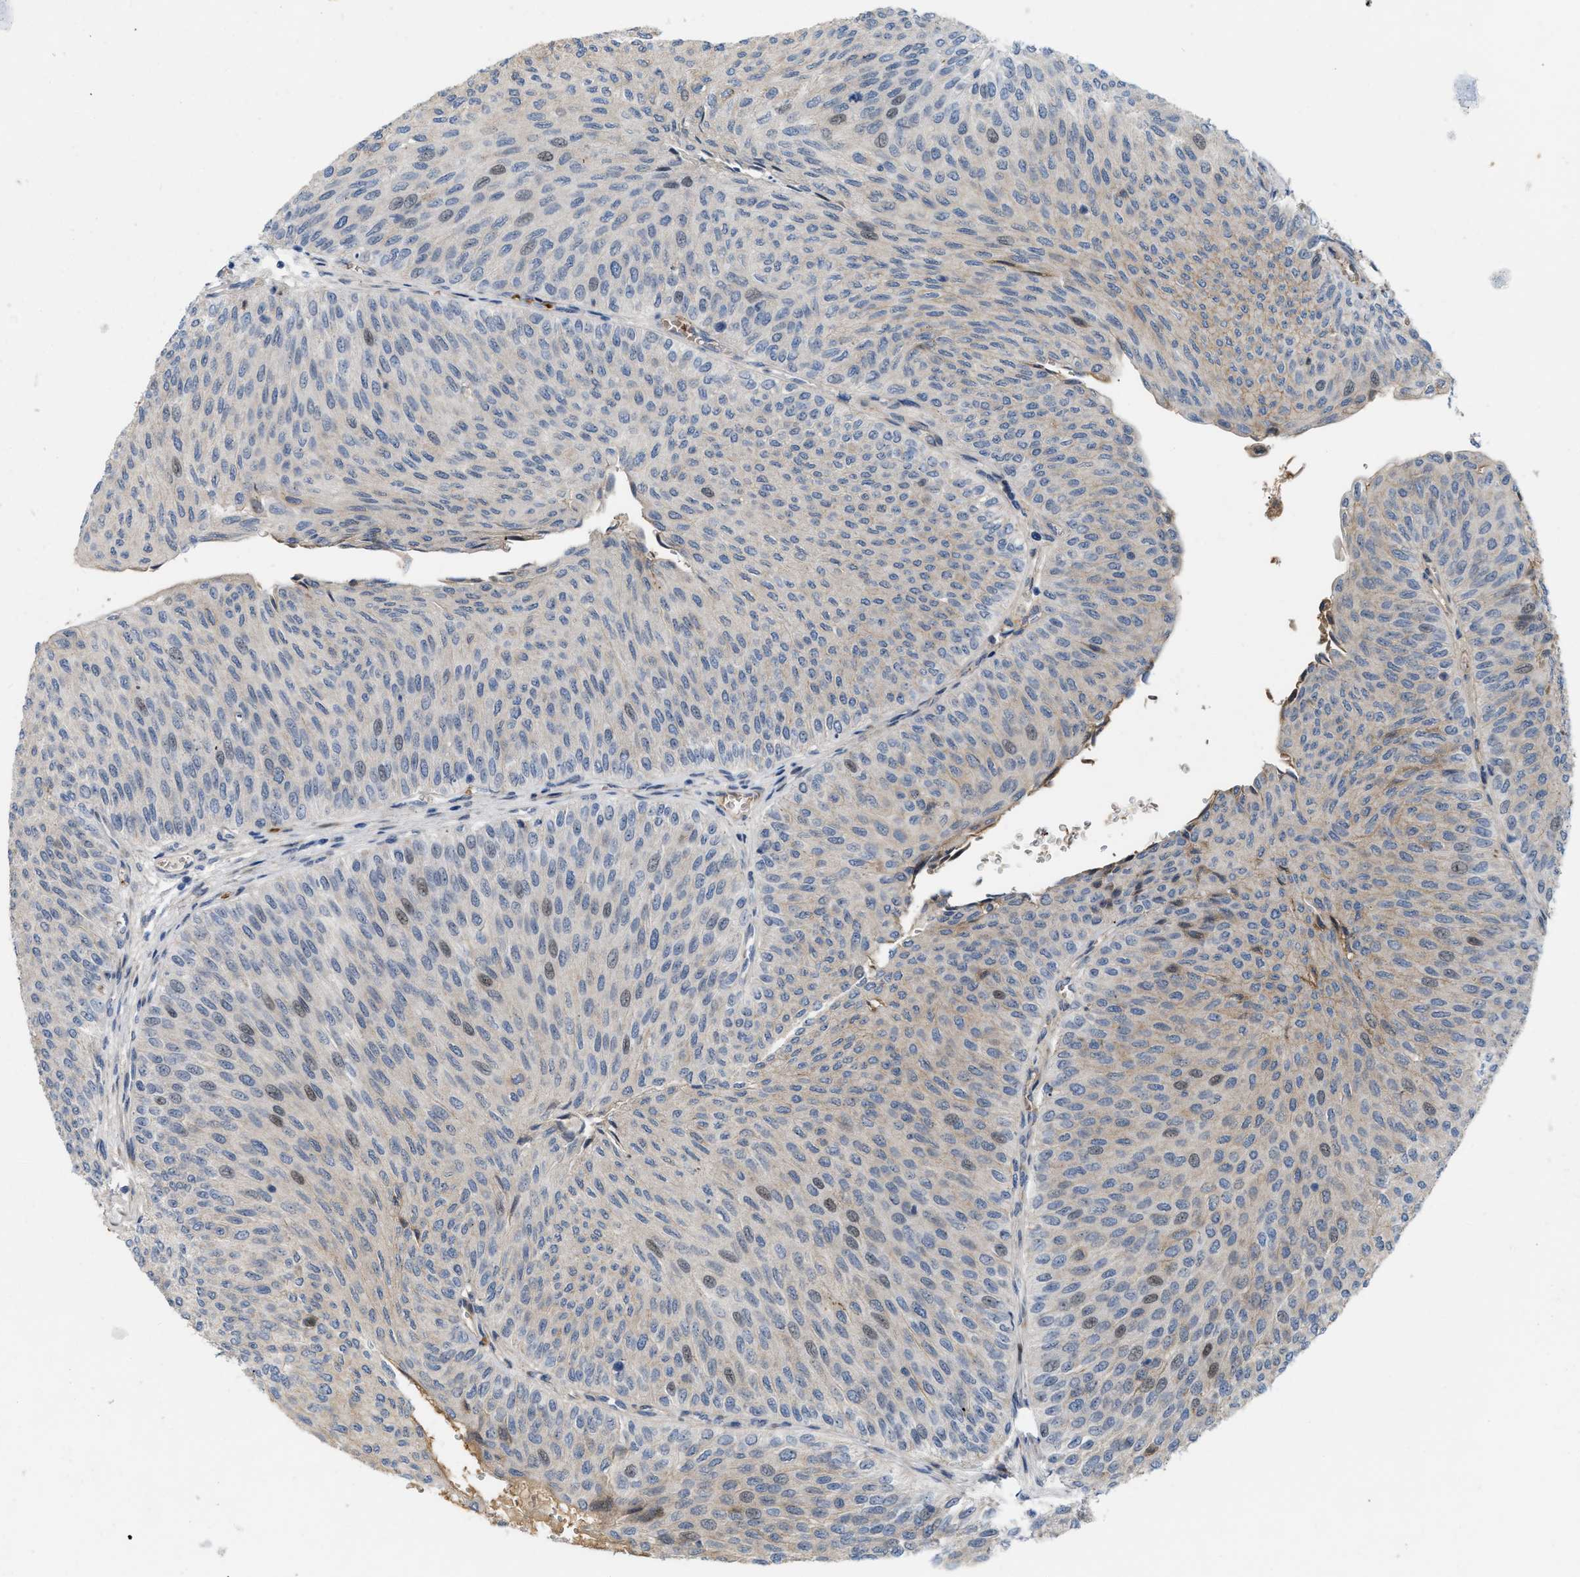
{"staining": {"intensity": "moderate", "quantity": "<25%", "location": "nuclear"}, "tissue": "urothelial cancer", "cell_type": "Tumor cells", "image_type": "cancer", "snomed": [{"axis": "morphology", "description": "Urothelial carcinoma, Low grade"}, {"axis": "topography", "description": "Urinary bladder"}], "caption": "A histopathology image of urothelial carcinoma (low-grade) stained for a protein exhibits moderate nuclear brown staining in tumor cells. Nuclei are stained in blue.", "gene": "POLR1F", "patient": {"sex": "male", "age": 78}}